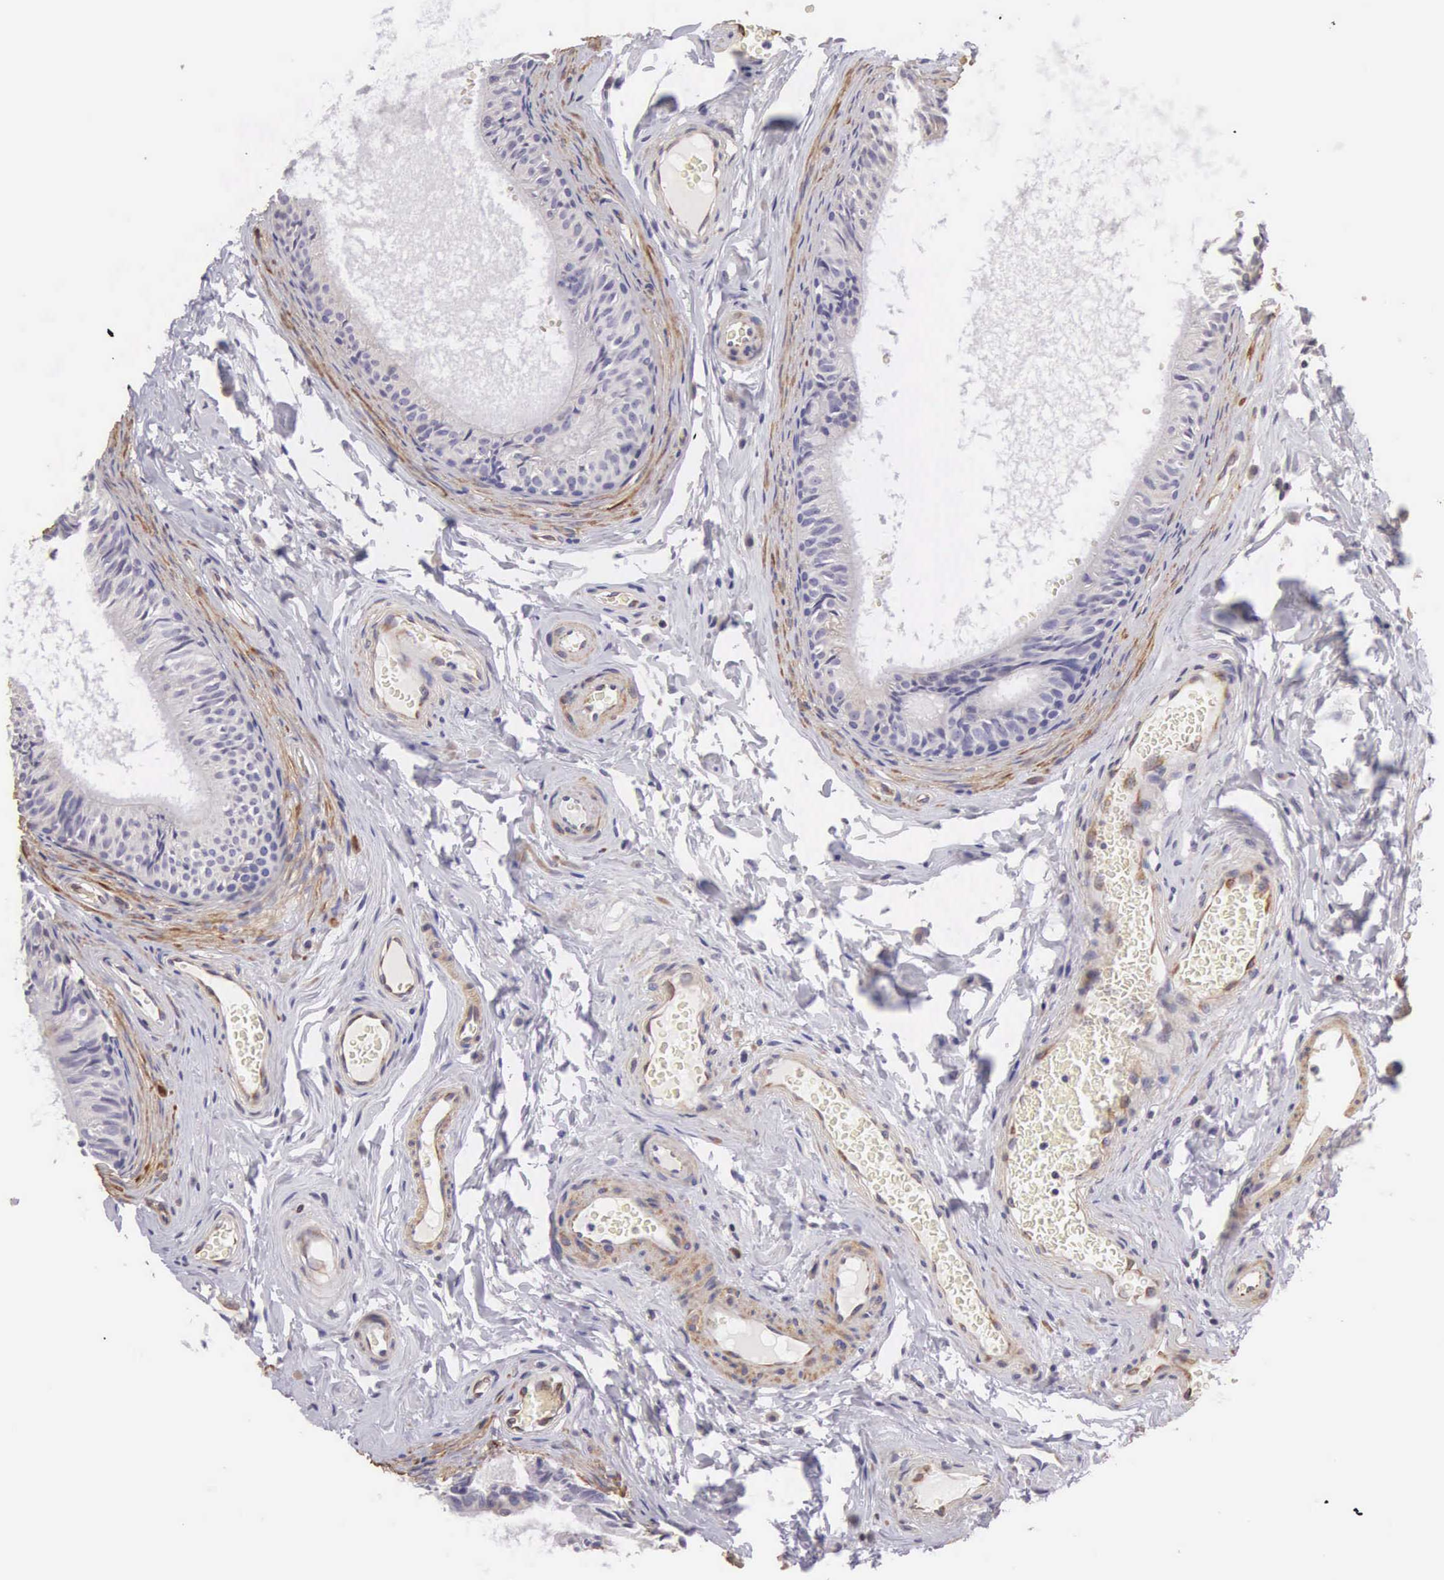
{"staining": {"intensity": "negative", "quantity": "none", "location": "none"}, "tissue": "epididymis", "cell_type": "Glandular cells", "image_type": "normal", "snomed": [{"axis": "morphology", "description": "Normal tissue, NOS"}, {"axis": "topography", "description": "Epididymis"}], "caption": "There is no significant expression in glandular cells of epididymis. The staining was performed using DAB (3,3'-diaminobenzidine) to visualize the protein expression in brown, while the nuclei were stained in blue with hematoxylin (Magnification: 20x).", "gene": "OSBPL3", "patient": {"sex": "male", "age": 23}}